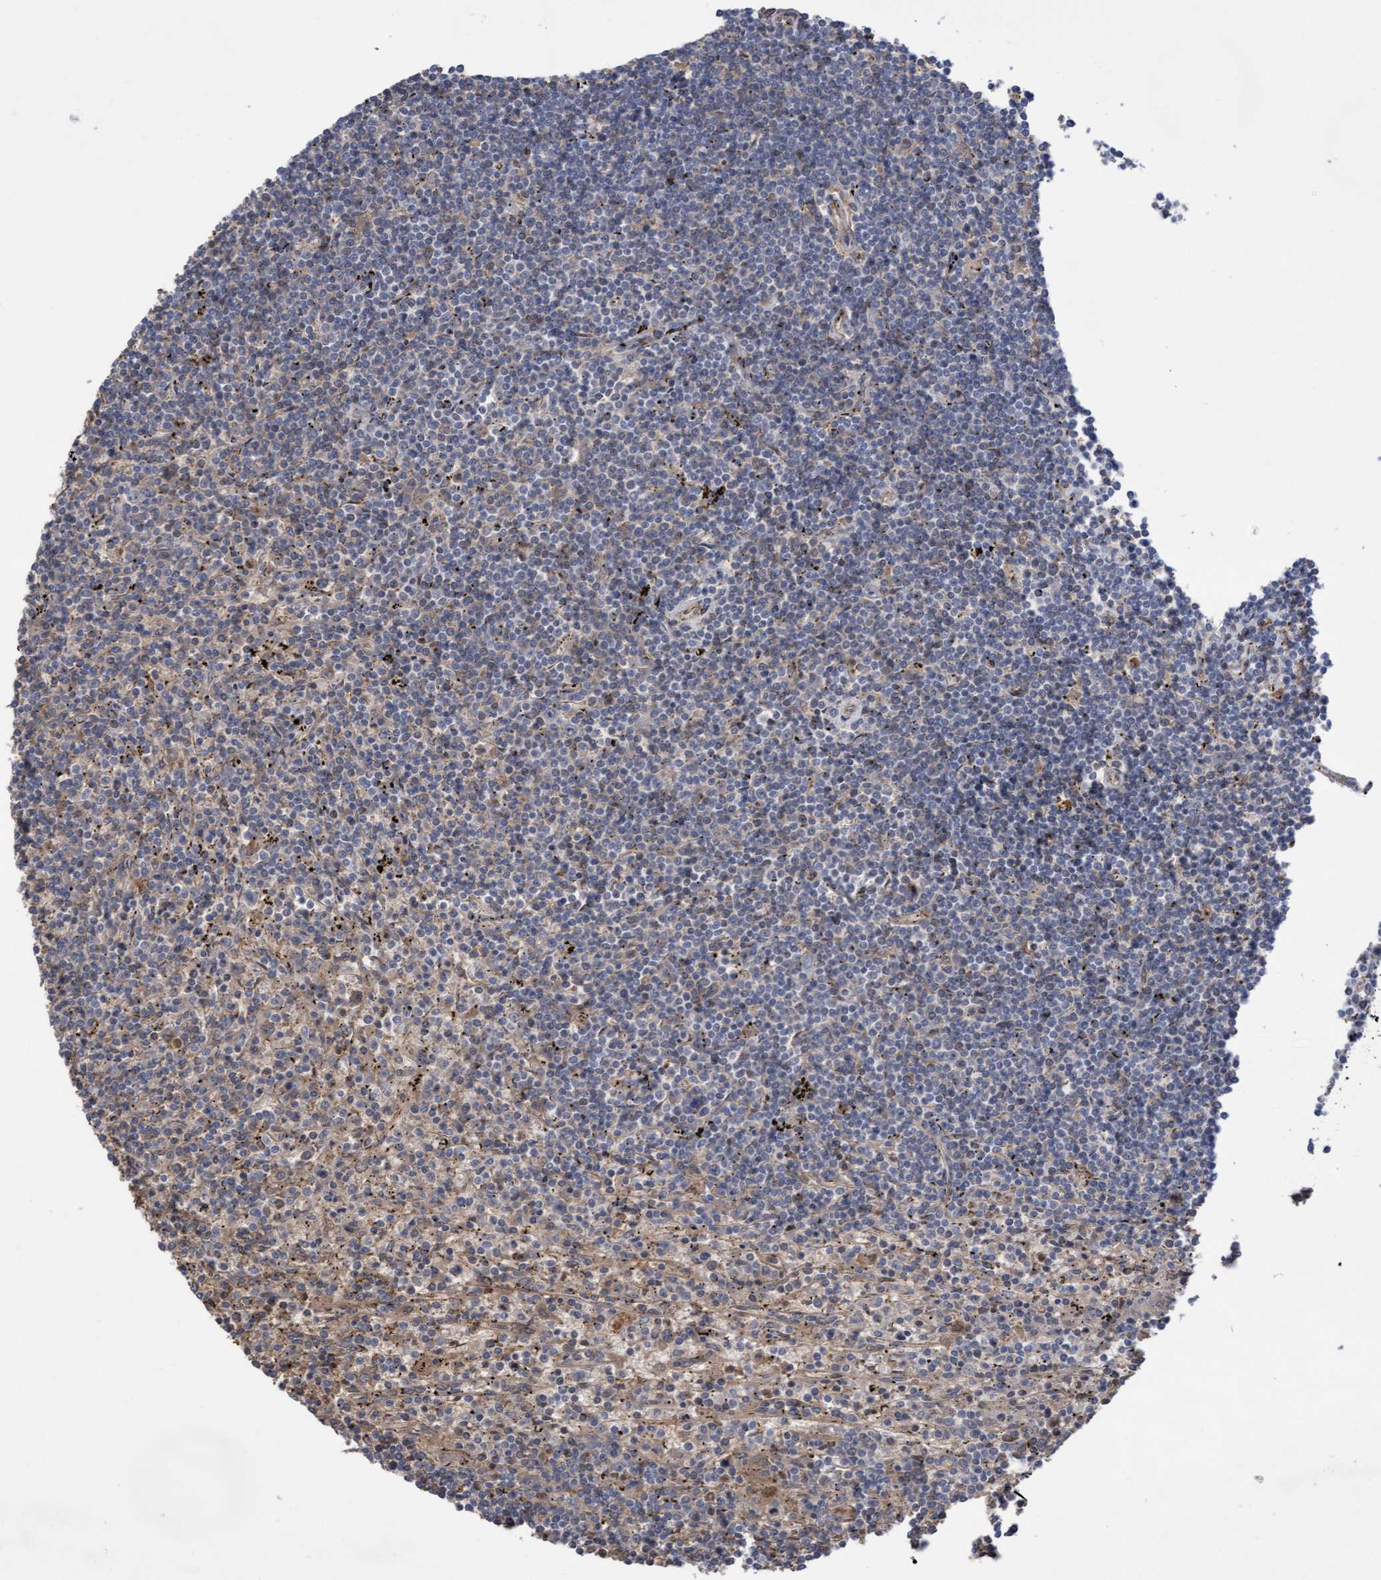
{"staining": {"intensity": "negative", "quantity": "none", "location": "none"}, "tissue": "lymphoma", "cell_type": "Tumor cells", "image_type": "cancer", "snomed": [{"axis": "morphology", "description": "Malignant lymphoma, non-Hodgkin's type, Low grade"}, {"axis": "topography", "description": "Spleen"}], "caption": "Immunohistochemistry (IHC) micrograph of neoplastic tissue: malignant lymphoma, non-Hodgkin's type (low-grade) stained with DAB shows no significant protein staining in tumor cells.", "gene": "COBL", "patient": {"sex": "male", "age": 76}}